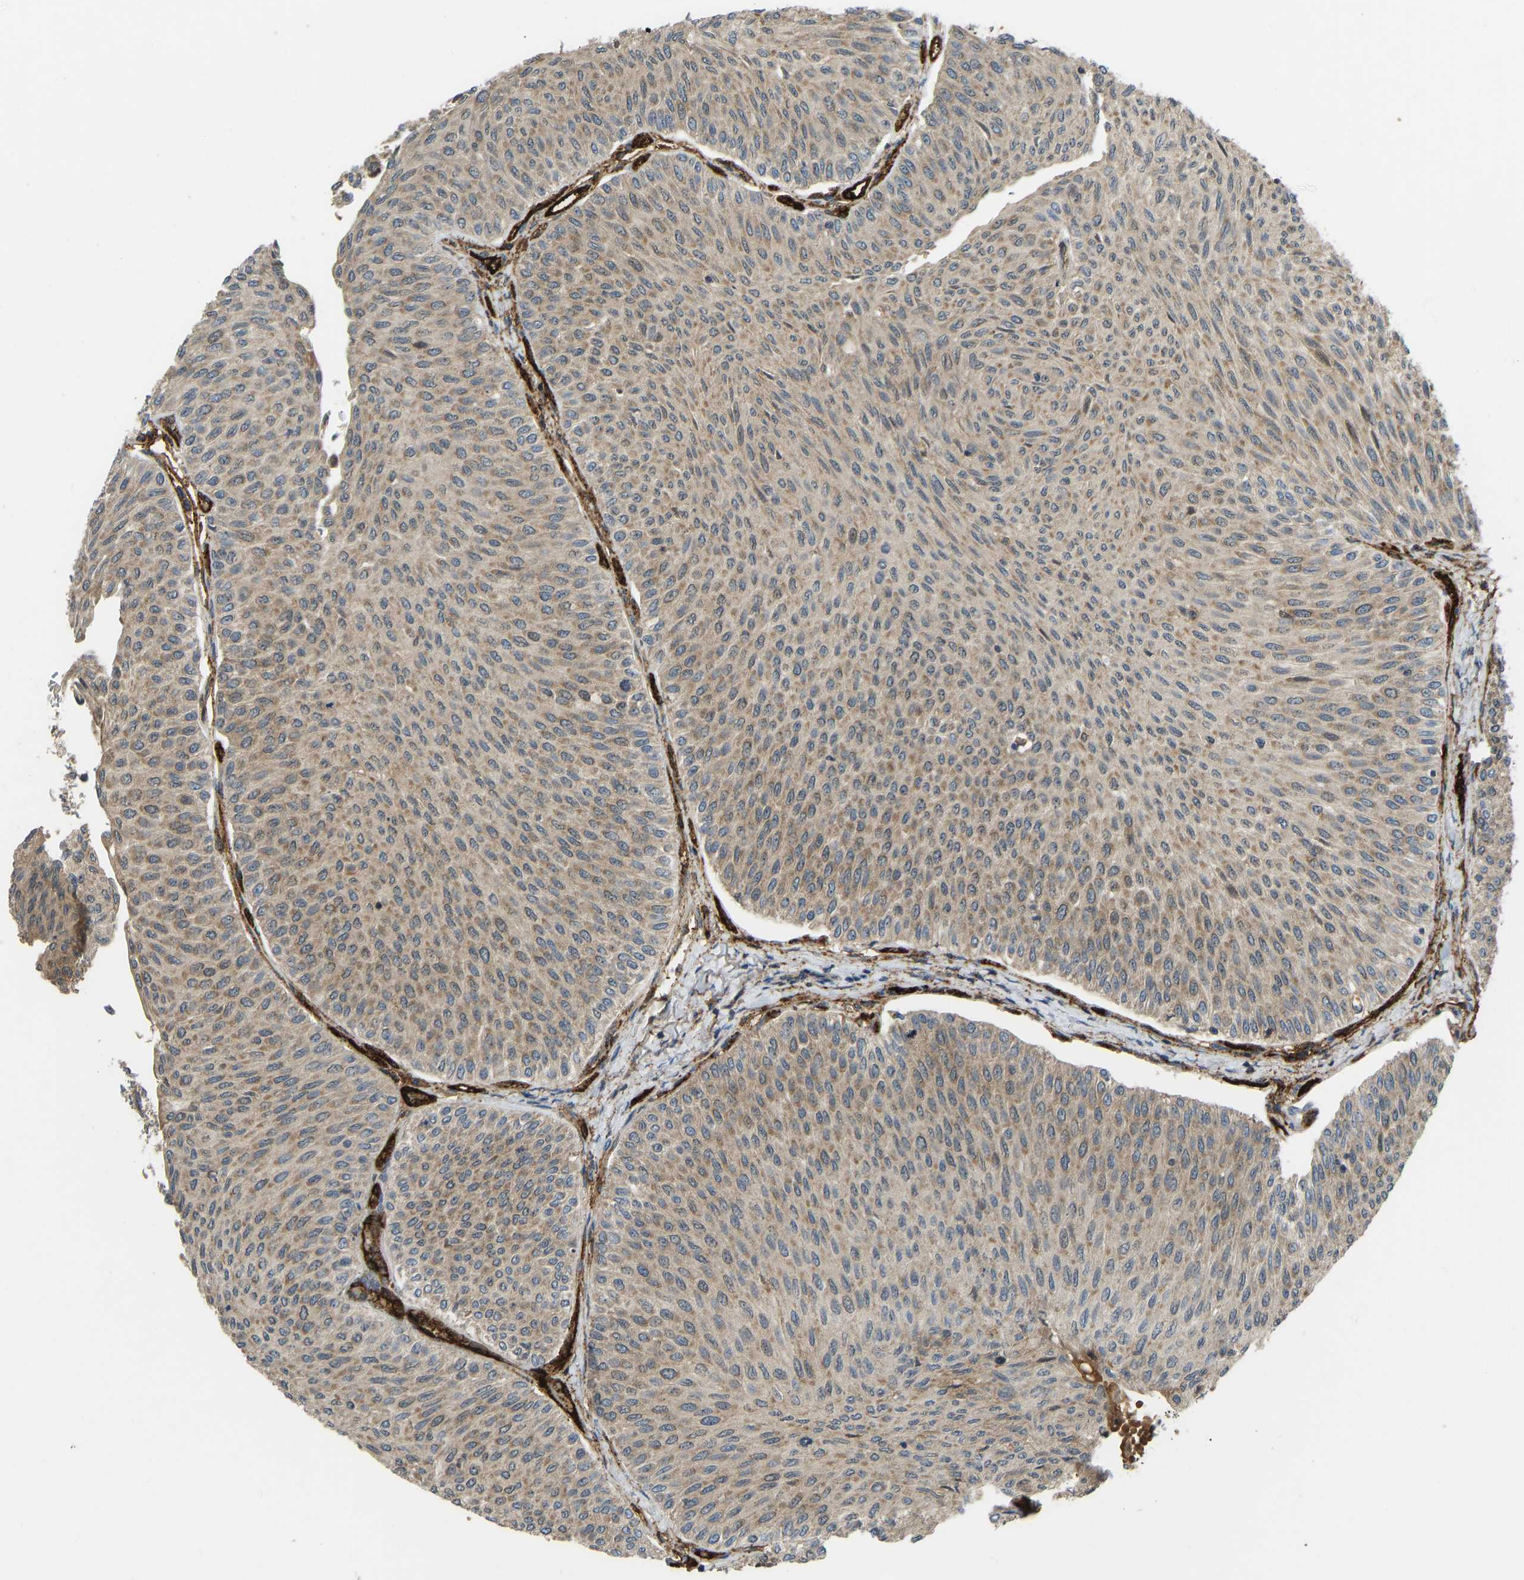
{"staining": {"intensity": "moderate", "quantity": ">75%", "location": "cytoplasmic/membranous"}, "tissue": "urothelial cancer", "cell_type": "Tumor cells", "image_type": "cancer", "snomed": [{"axis": "morphology", "description": "Urothelial carcinoma, Low grade"}, {"axis": "topography", "description": "Urinary bladder"}], "caption": "This image exhibits immunohistochemistry staining of urothelial carcinoma (low-grade), with medium moderate cytoplasmic/membranous positivity in about >75% of tumor cells.", "gene": "CCT8", "patient": {"sex": "male", "age": 78}}